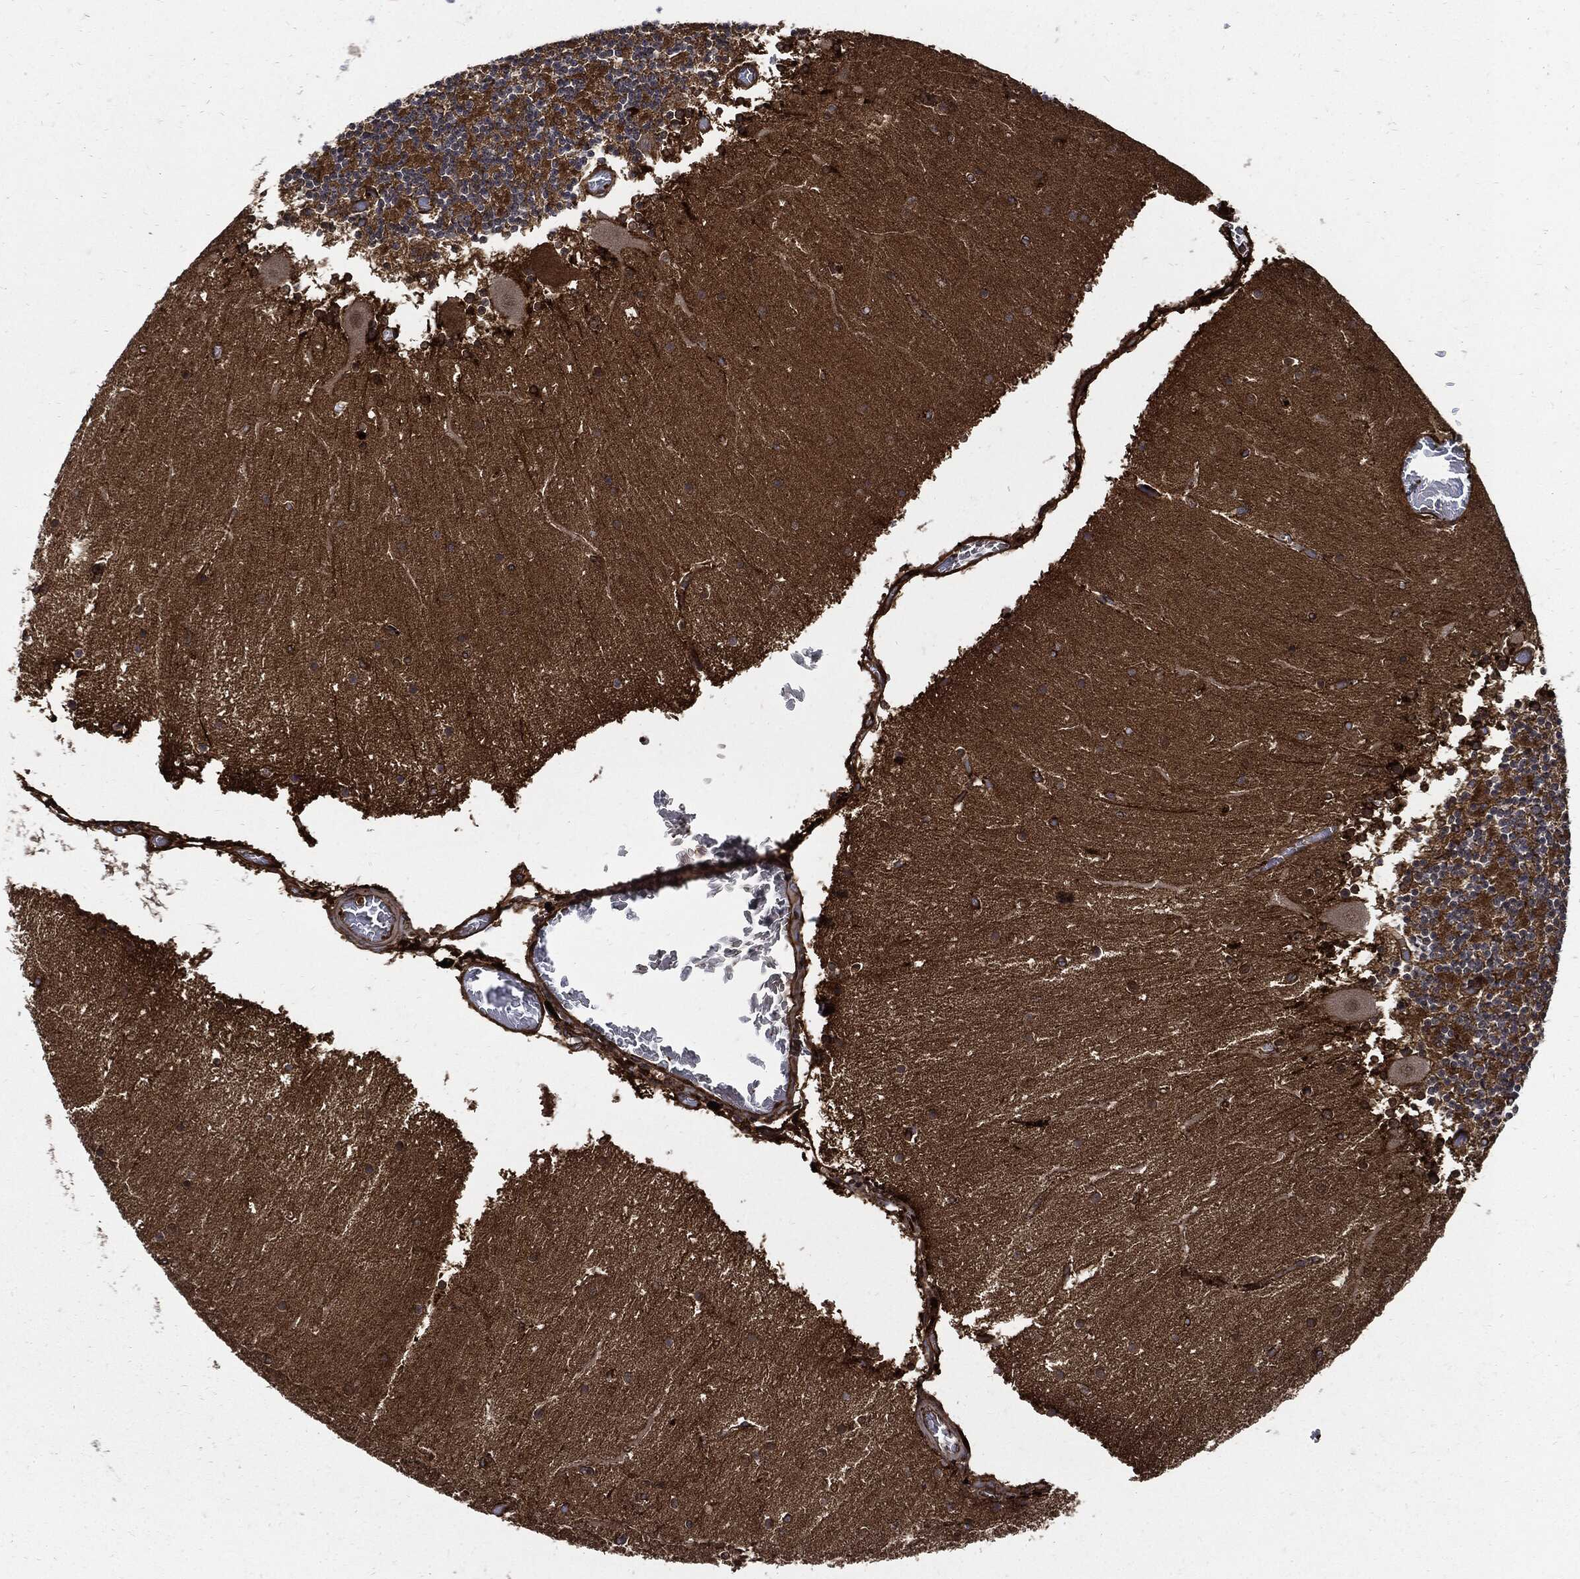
{"staining": {"intensity": "negative", "quantity": "none", "location": "none"}, "tissue": "cerebellum", "cell_type": "Cells in granular layer", "image_type": "normal", "snomed": [{"axis": "morphology", "description": "Normal tissue, NOS"}, {"axis": "topography", "description": "Cerebellum"}], "caption": "This is a histopathology image of IHC staining of benign cerebellum, which shows no expression in cells in granular layer. The staining was performed using DAB to visualize the protein expression in brown, while the nuclei were stained in blue with hematoxylin (Magnification: 20x).", "gene": "CLU", "patient": {"sex": "female", "age": 28}}